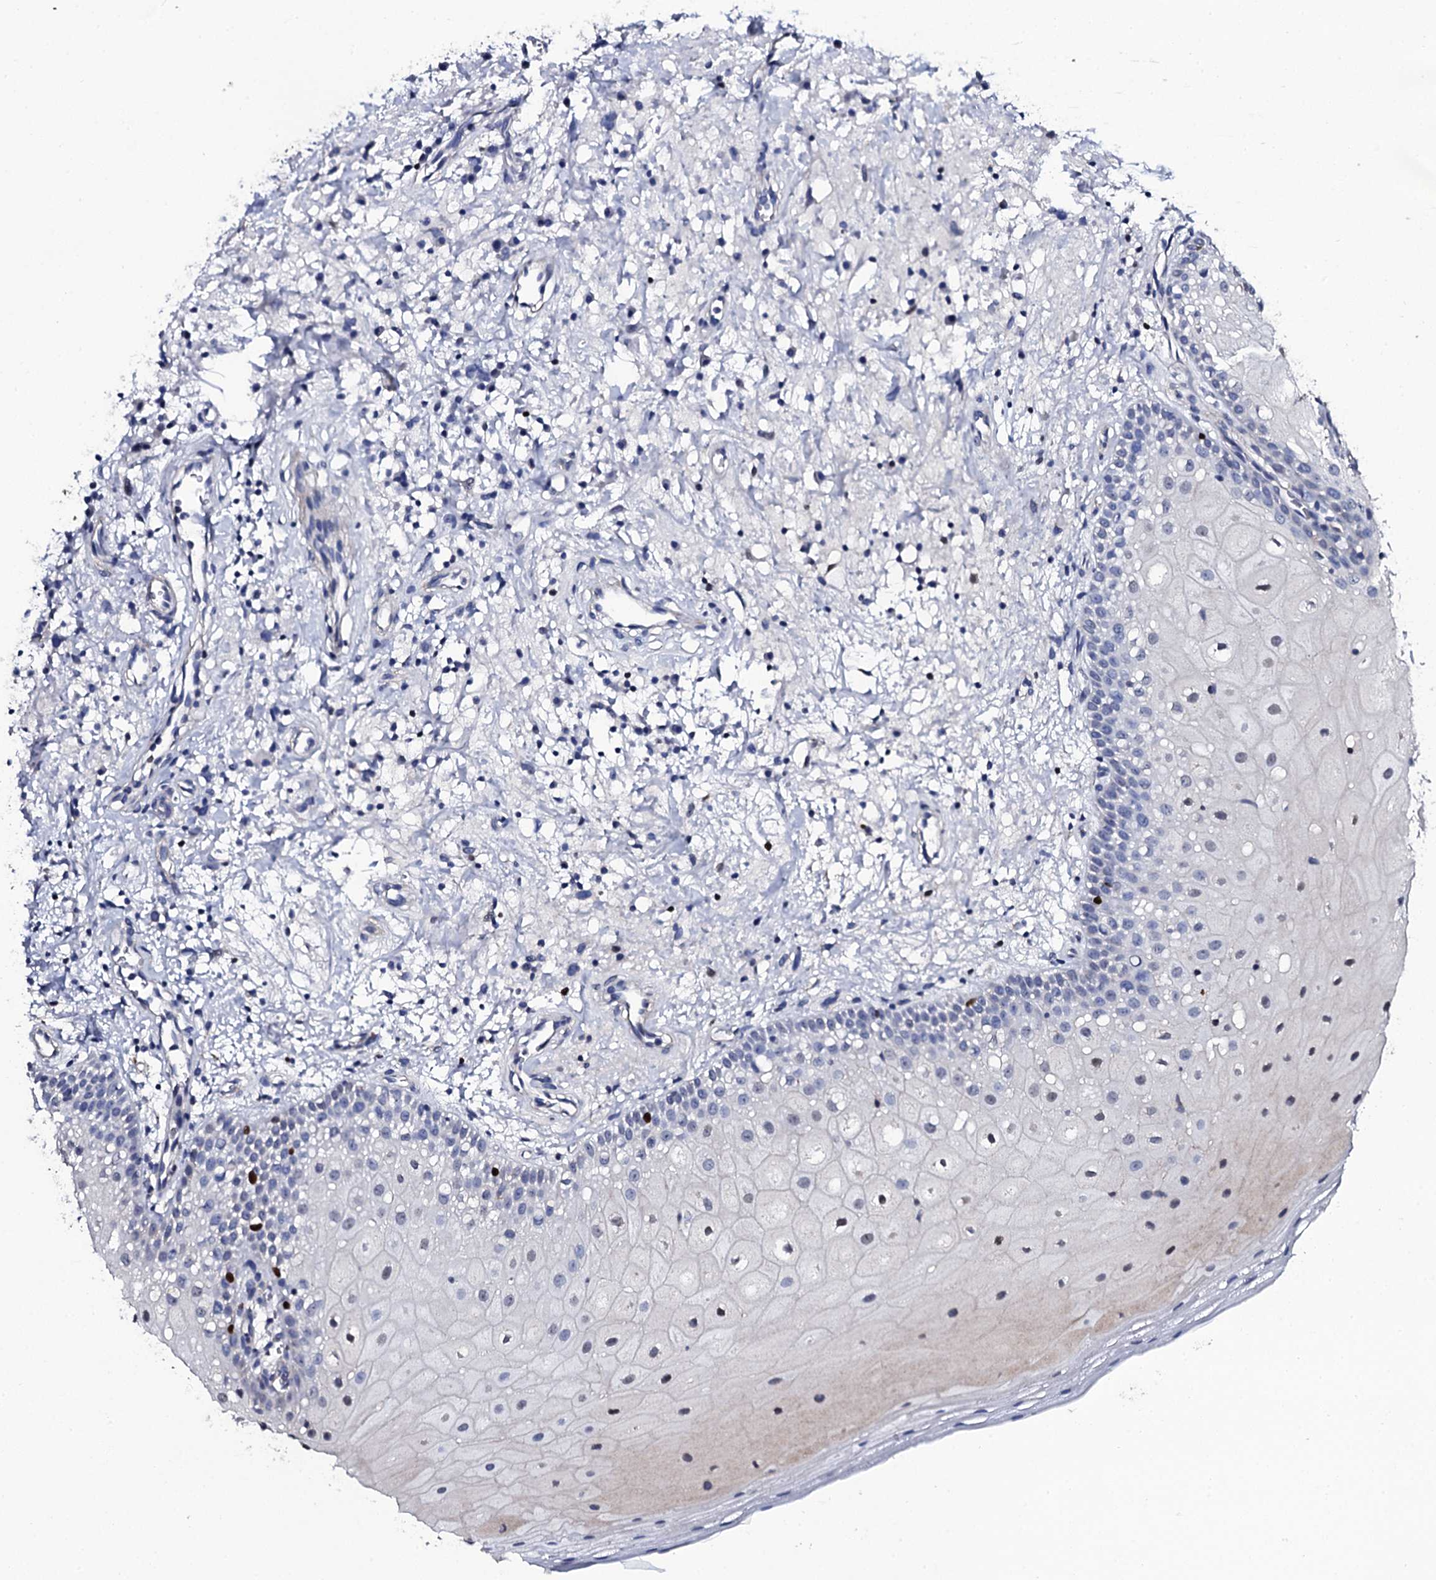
{"staining": {"intensity": "negative", "quantity": "none", "location": "none"}, "tissue": "oral mucosa", "cell_type": "Squamous epithelial cells", "image_type": "normal", "snomed": [{"axis": "morphology", "description": "Normal tissue, NOS"}, {"axis": "topography", "description": "Oral tissue"}], "caption": "DAB immunohistochemical staining of benign human oral mucosa displays no significant positivity in squamous epithelial cells.", "gene": "NPM2", "patient": {"sex": "male", "age": 74}}